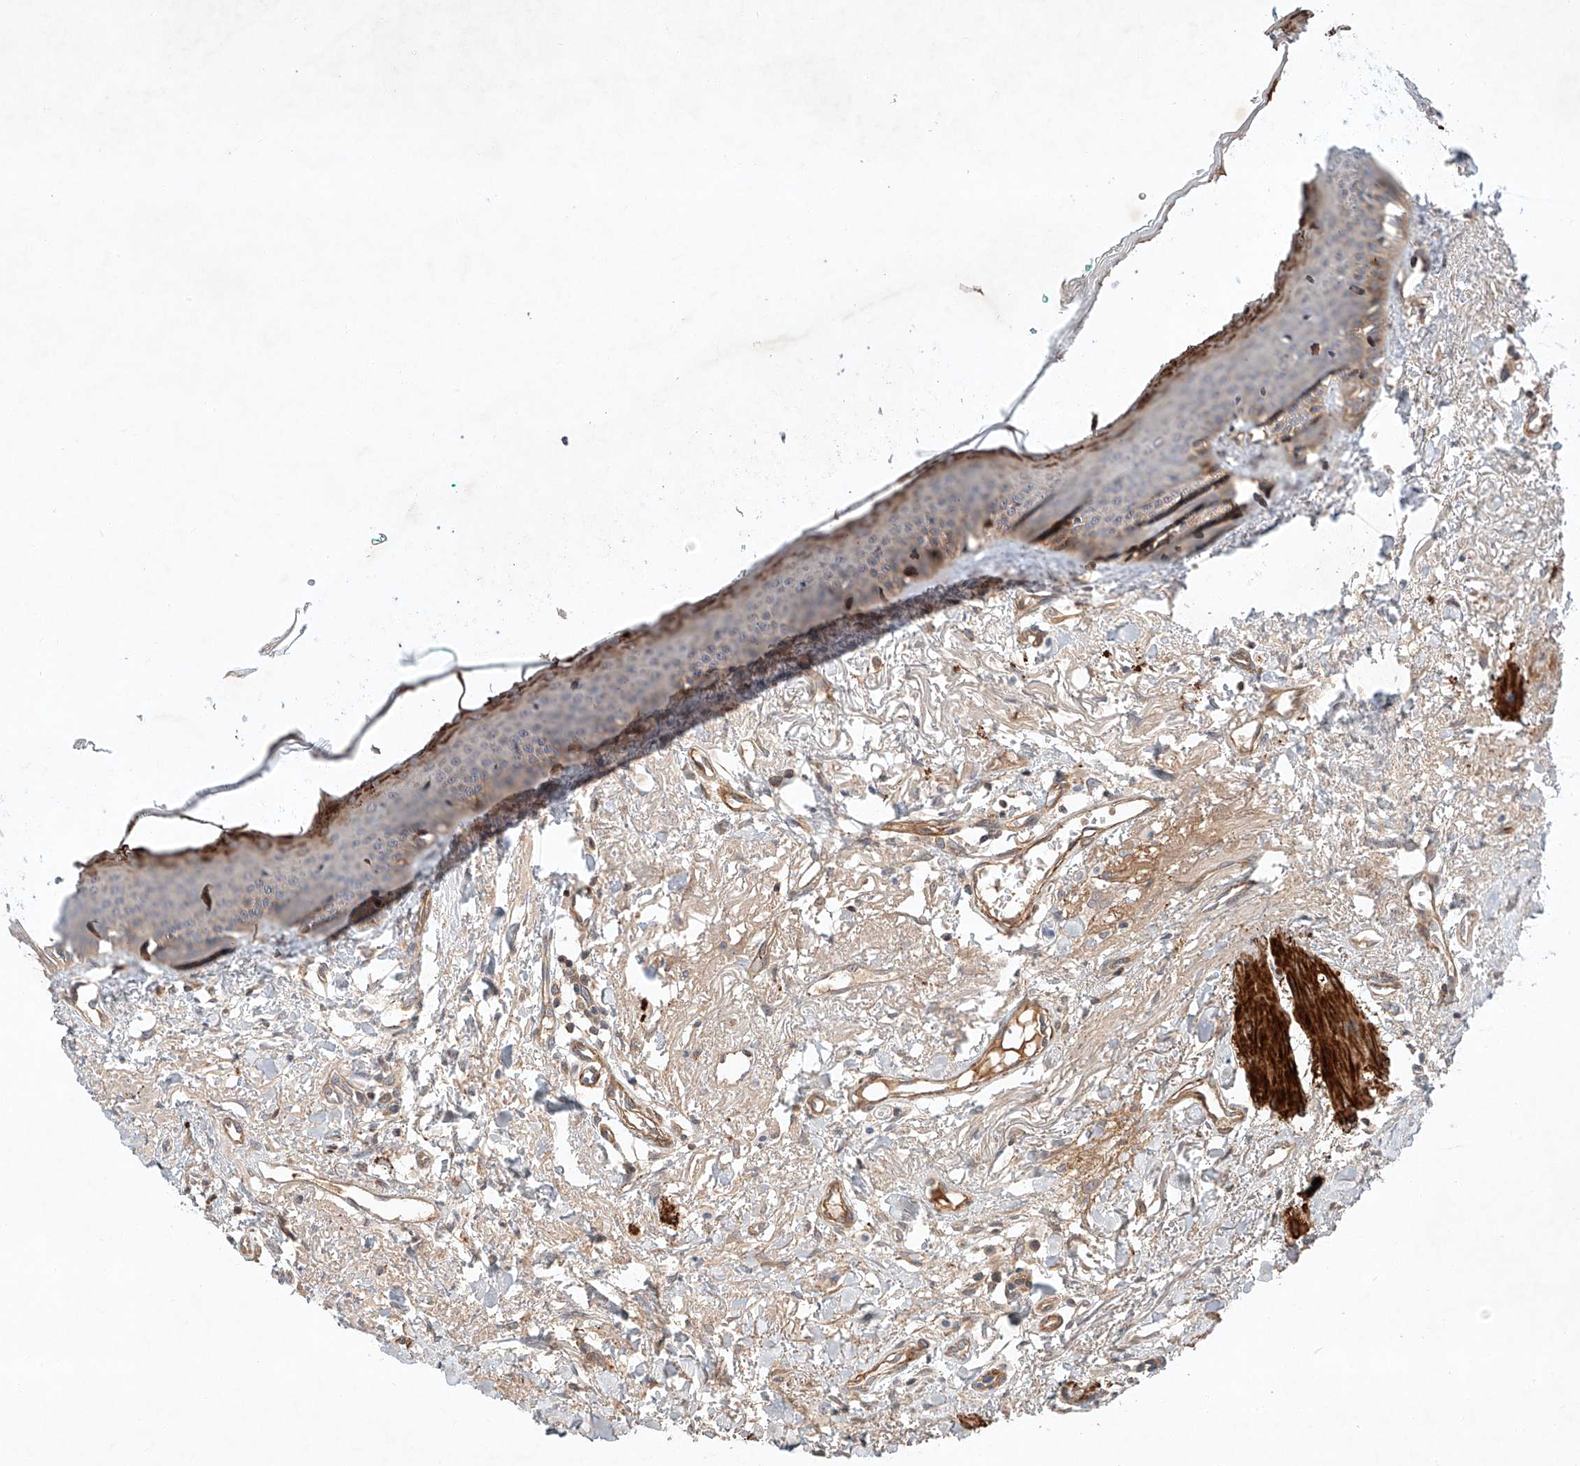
{"staining": {"intensity": "strong", "quantity": "<25%", "location": "cytoplasmic/membranous"}, "tissue": "oral mucosa", "cell_type": "Squamous epithelial cells", "image_type": "normal", "snomed": [{"axis": "morphology", "description": "Normal tissue, NOS"}, {"axis": "topography", "description": "Oral tissue"}], "caption": "Protein staining of unremarkable oral mucosa demonstrates strong cytoplasmic/membranous staining in about <25% of squamous epithelial cells.", "gene": "ARHGAP33", "patient": {"sex": "female", "age": 70}}